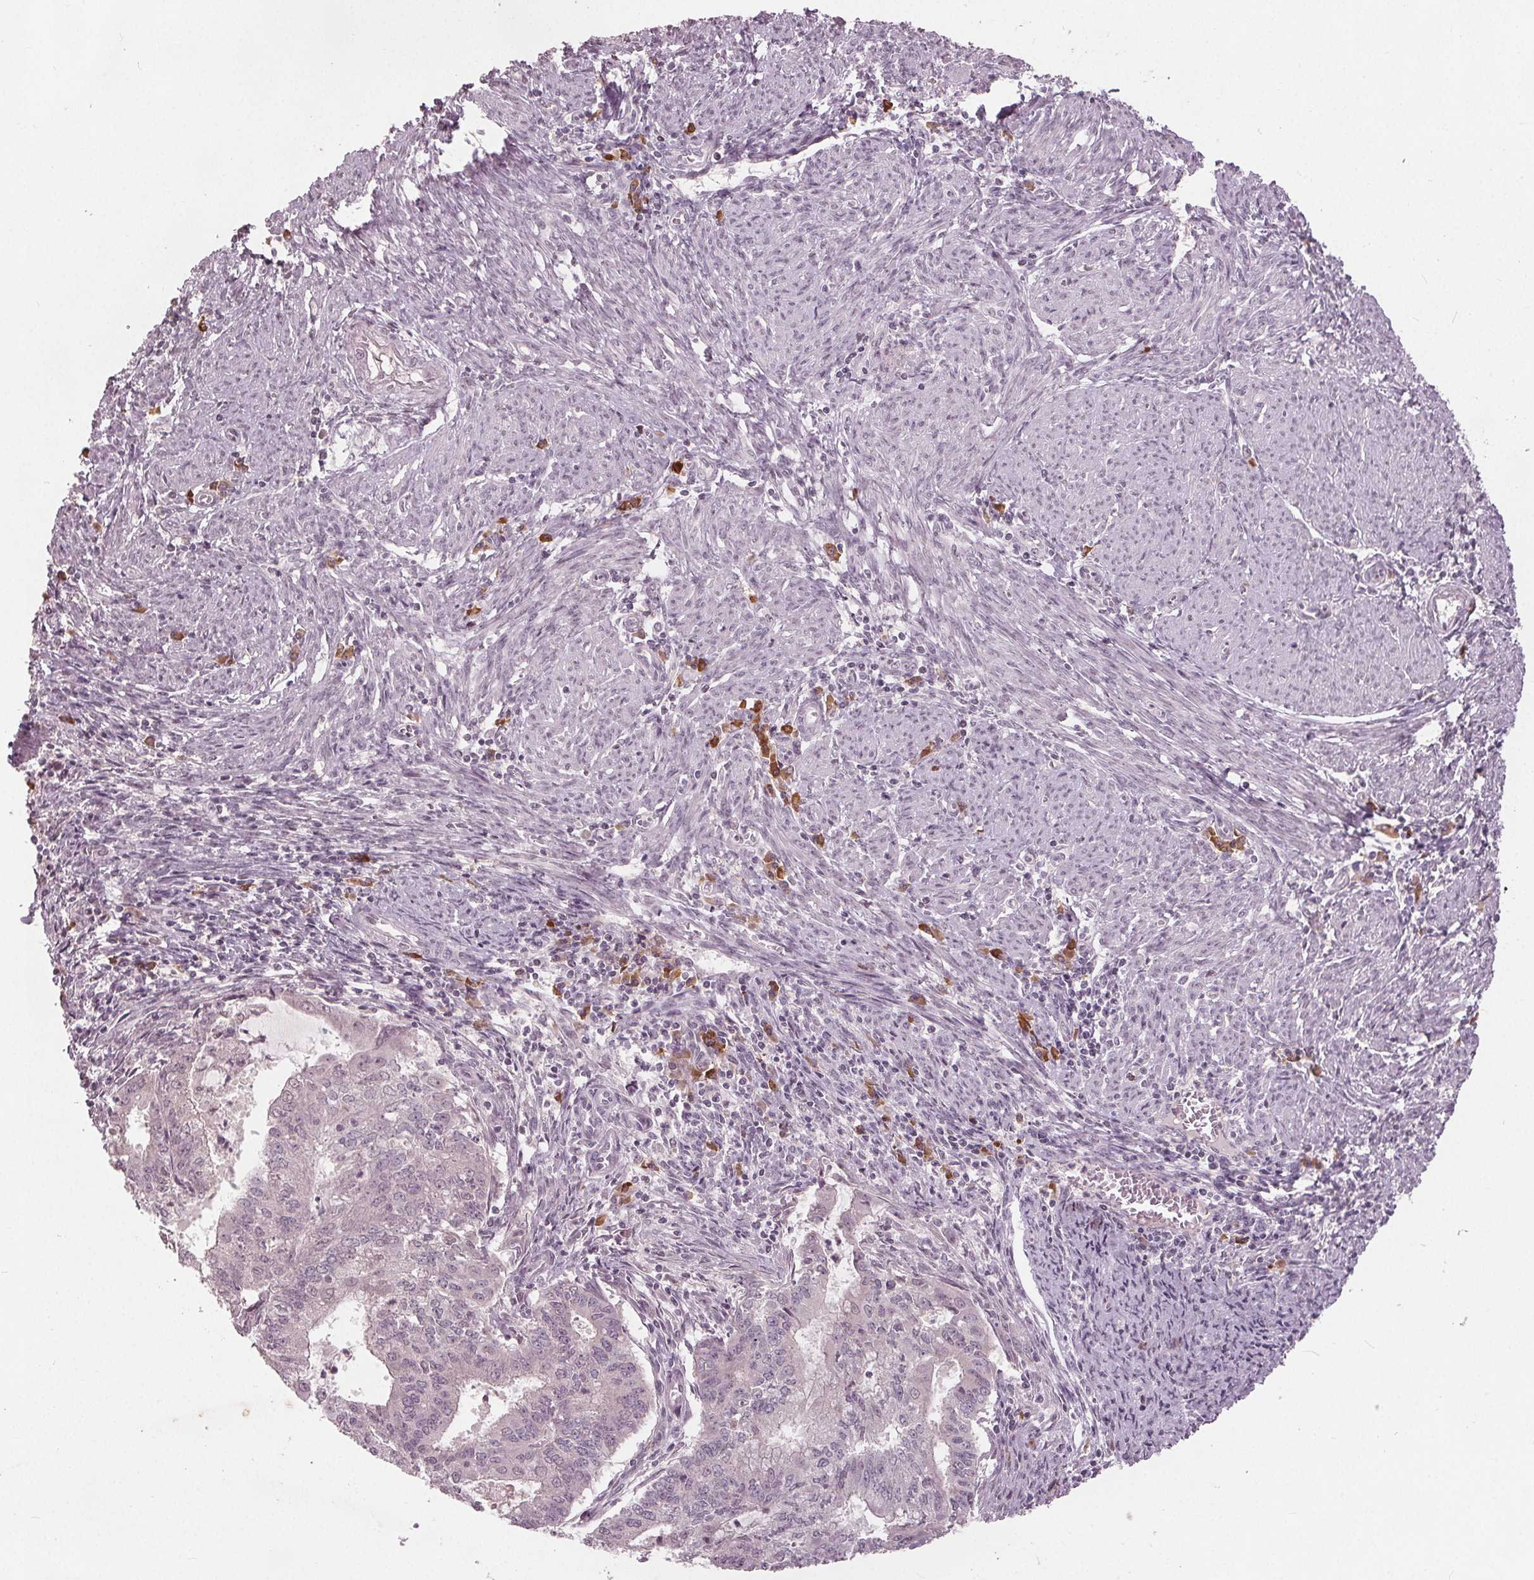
{"staining": {"intensity": "negative", "quantity": "none", "location": "none"}, "tissue": "endometrial cancer", "cell_type": "Tumor cells", "image_type": "cancer", "snomed": [{"axis": "morphology", "description": "Adenocarcinoma, NOS"}, {"axis": "topography", "description": "Endometrium"}], "caption": "Tumor cells are negative for brown protein staining in endometrial cancer (adenocarcinoma). The staining was performed using DAB to visualize the protein expression in brown, while the nuclei were stained in blue with hematoxylin (Magnification: 20x).", "gene": "CXCL16", "patient": {"sex": "female", "age": 61}}